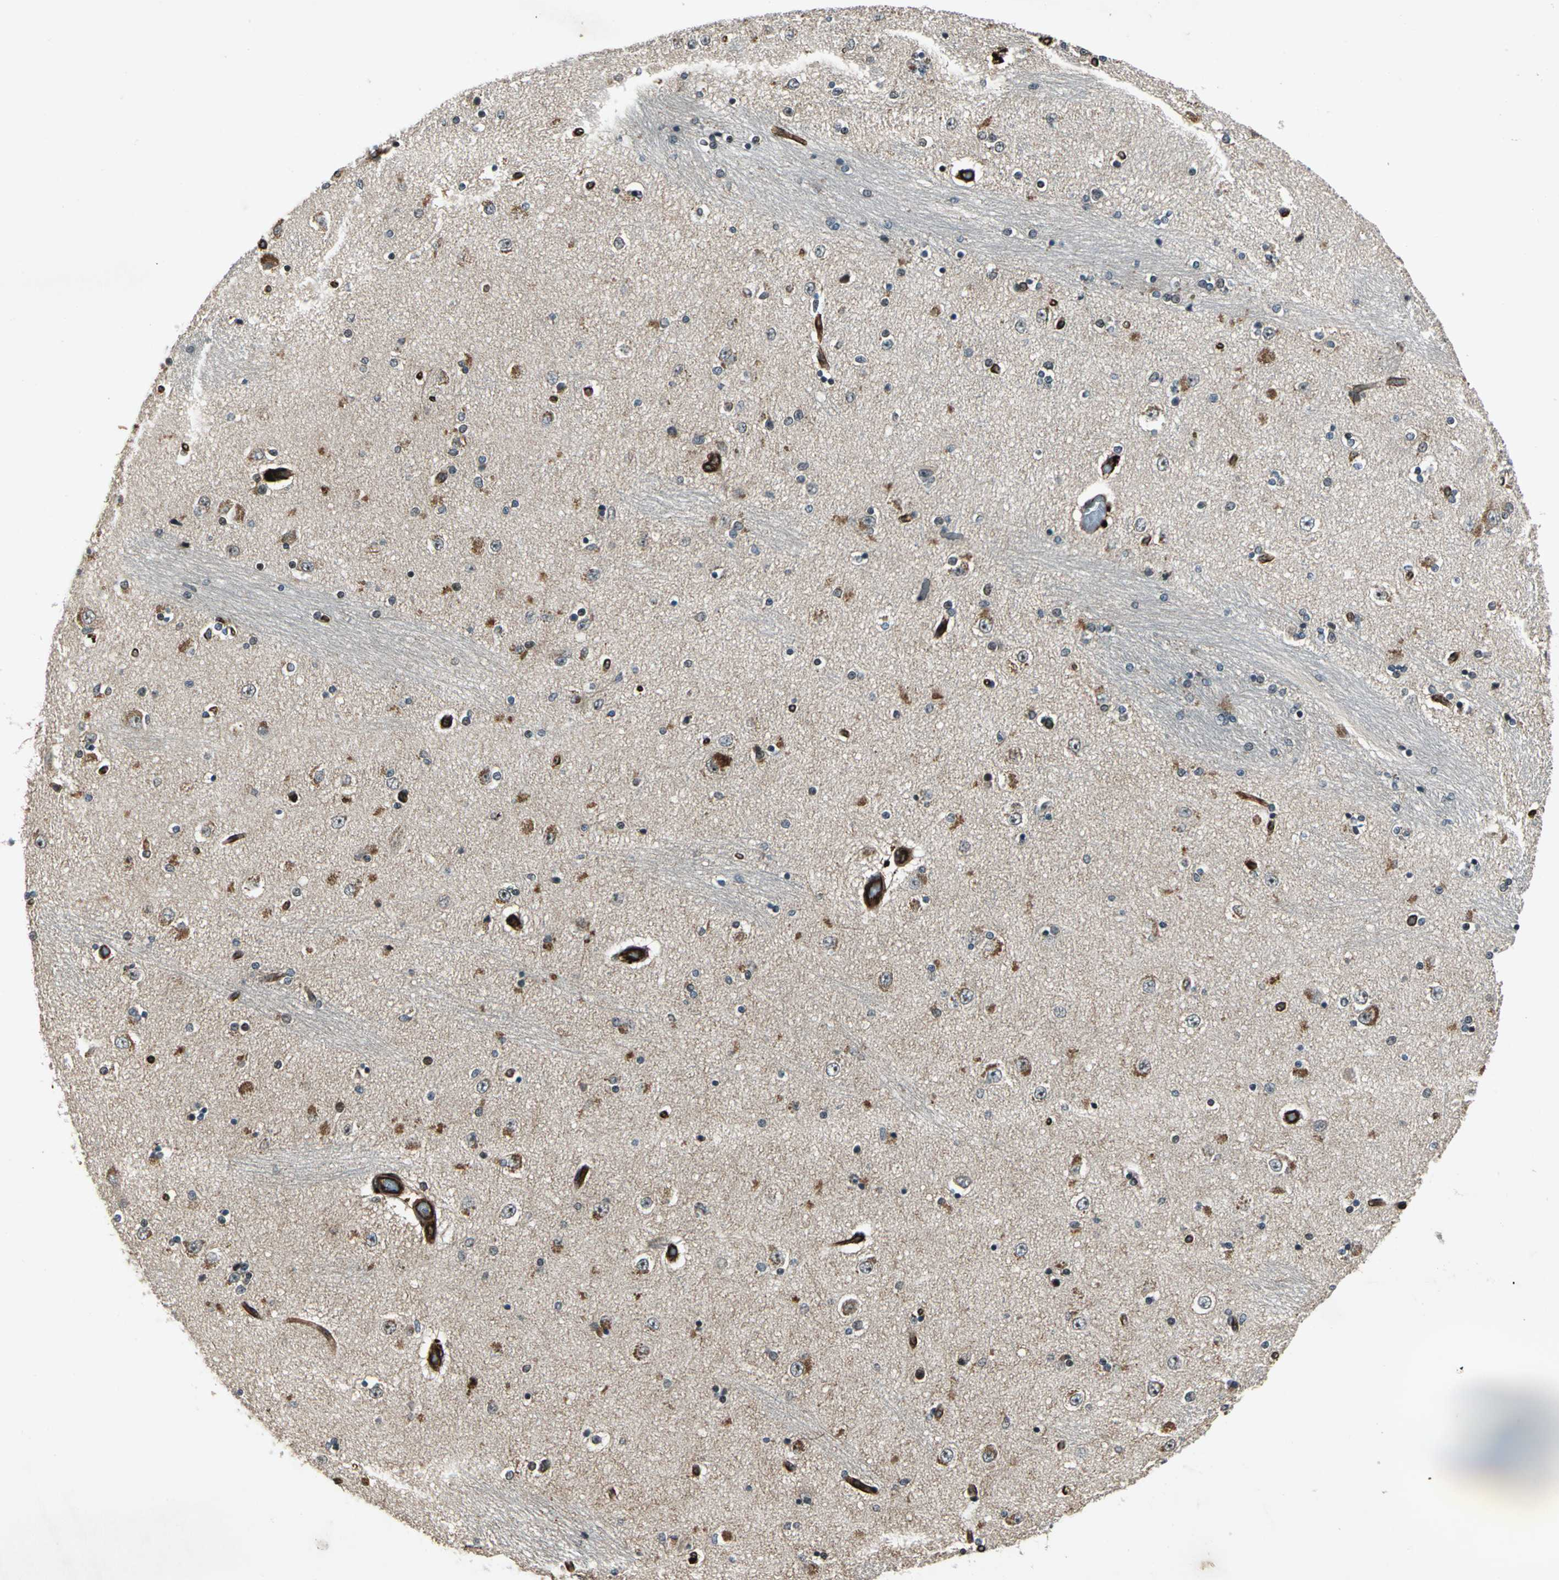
{"staining": {"intensity": "moderate", "quantity": "25%-75%", "location": "cytoplasmic/membranous,nuclear"}, "tissue": "hippocampus", "cell_type": "Glial cells", "image_type": "normal", "snomed": [{"axis": "morphology", "description": "Normal tissue, NOS"}, {"axis": "topography", "description": "Hippocampus"}], "caption": "Protein analysis of normal hippocampus demonstrates moderate cytoplasmic/membranous,nuclear positivity in about 25%-75% of glial cells. The protein of interest is shown in brown color, while the nuclei are stained blue.", "gene": "EXD2", "patient": {"sex": "female", "age": 54}}